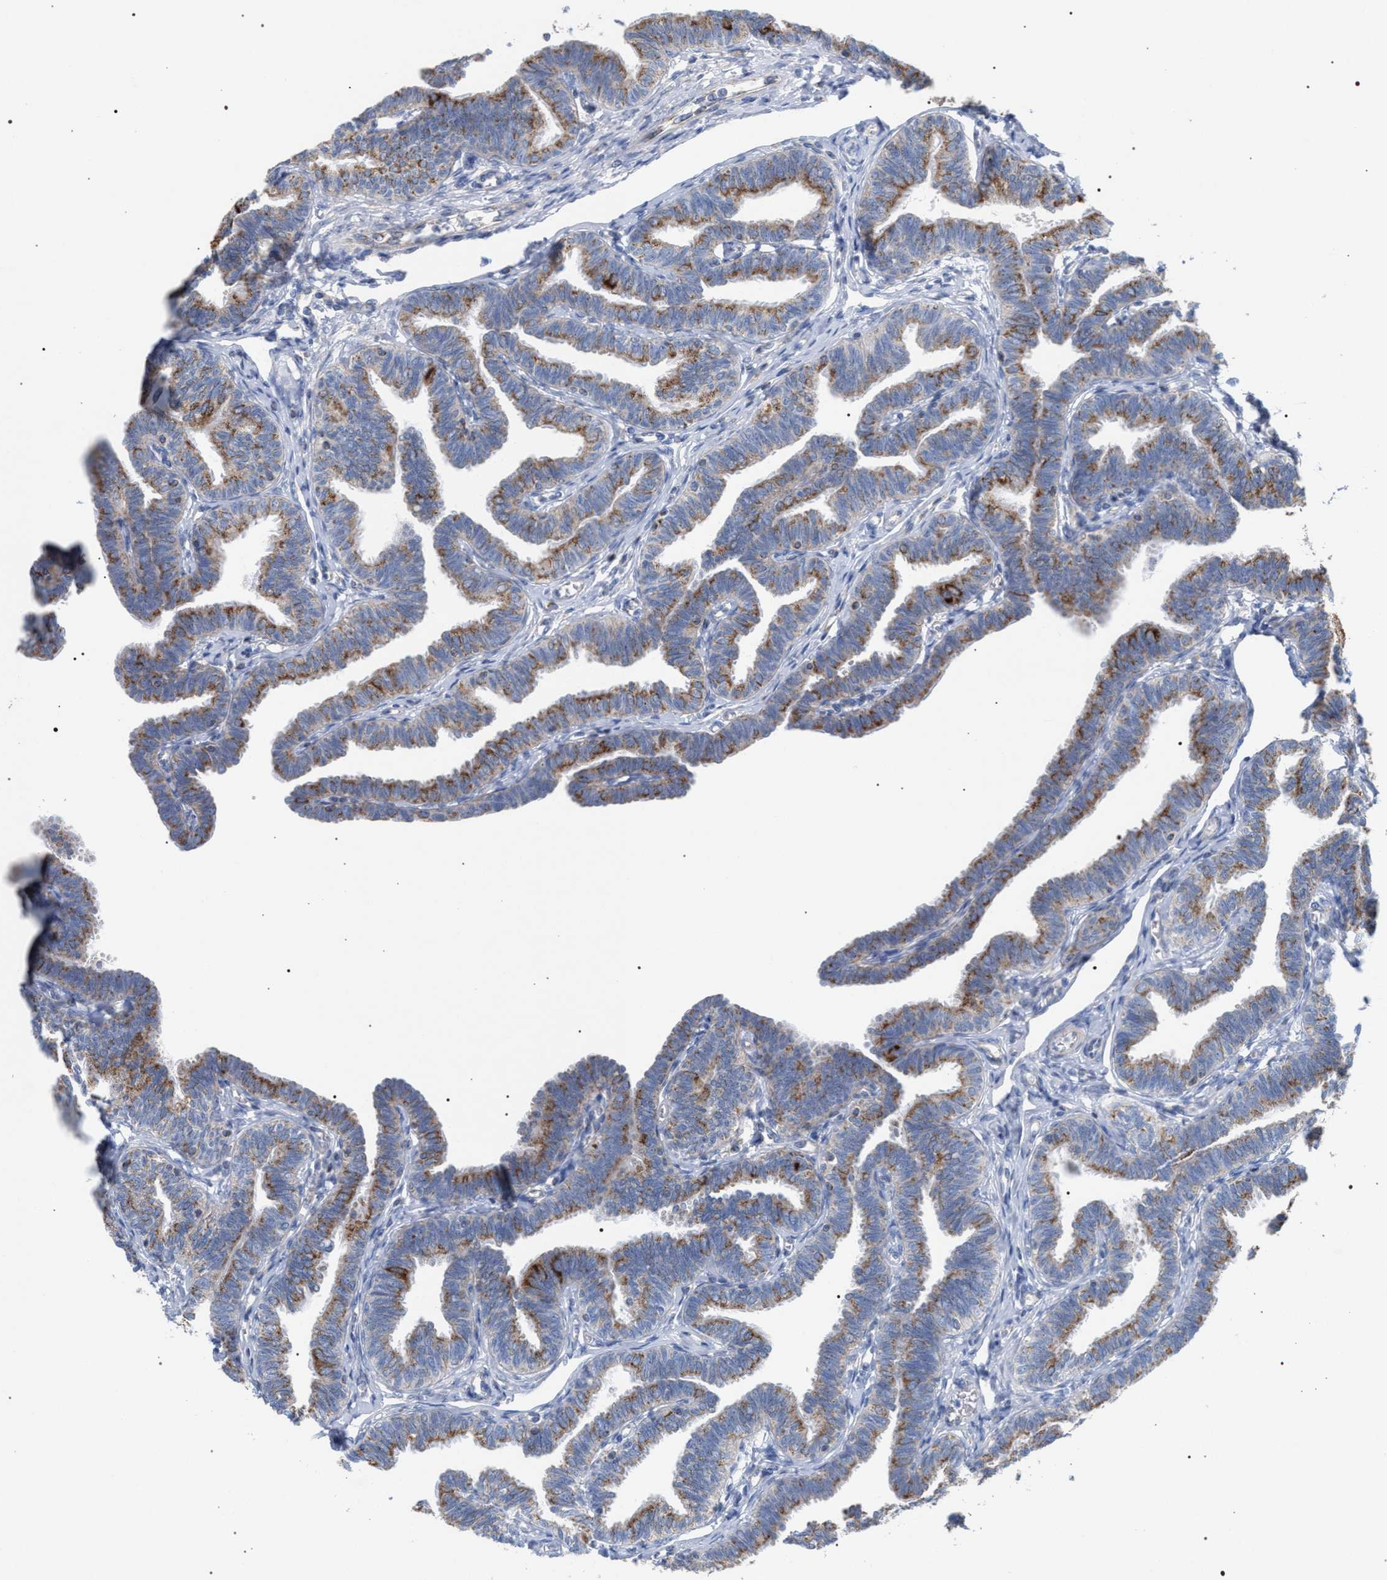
{"staining": {"intensity": "moderate", "quantity": "25%-75%", "location": "cytoplasmic/membranous"}, "tissue": "fallopian tube", "cell_type": "Glandular cells", "image_type": "normal", "snomed": [{"axis": "morphology", "description": "Normal tissue, NOS"}, {"axis": "topography", "description": "Fallopian tube"}, {"axis": "topography", "description": "Ovary"}], "caption": "The image exhibits a brown stain indicating the presence of a protein in the cytoplasmic/membranous of glandular cells in fallopian tube. (Stains: DAB (3,3'-diaminobenzidine) in brown, nuclei in blue, Microscopy: brightfield microscopy at high magnification).", "gene": "ECI2", "patient": {"sex": "female", "age": 23}}